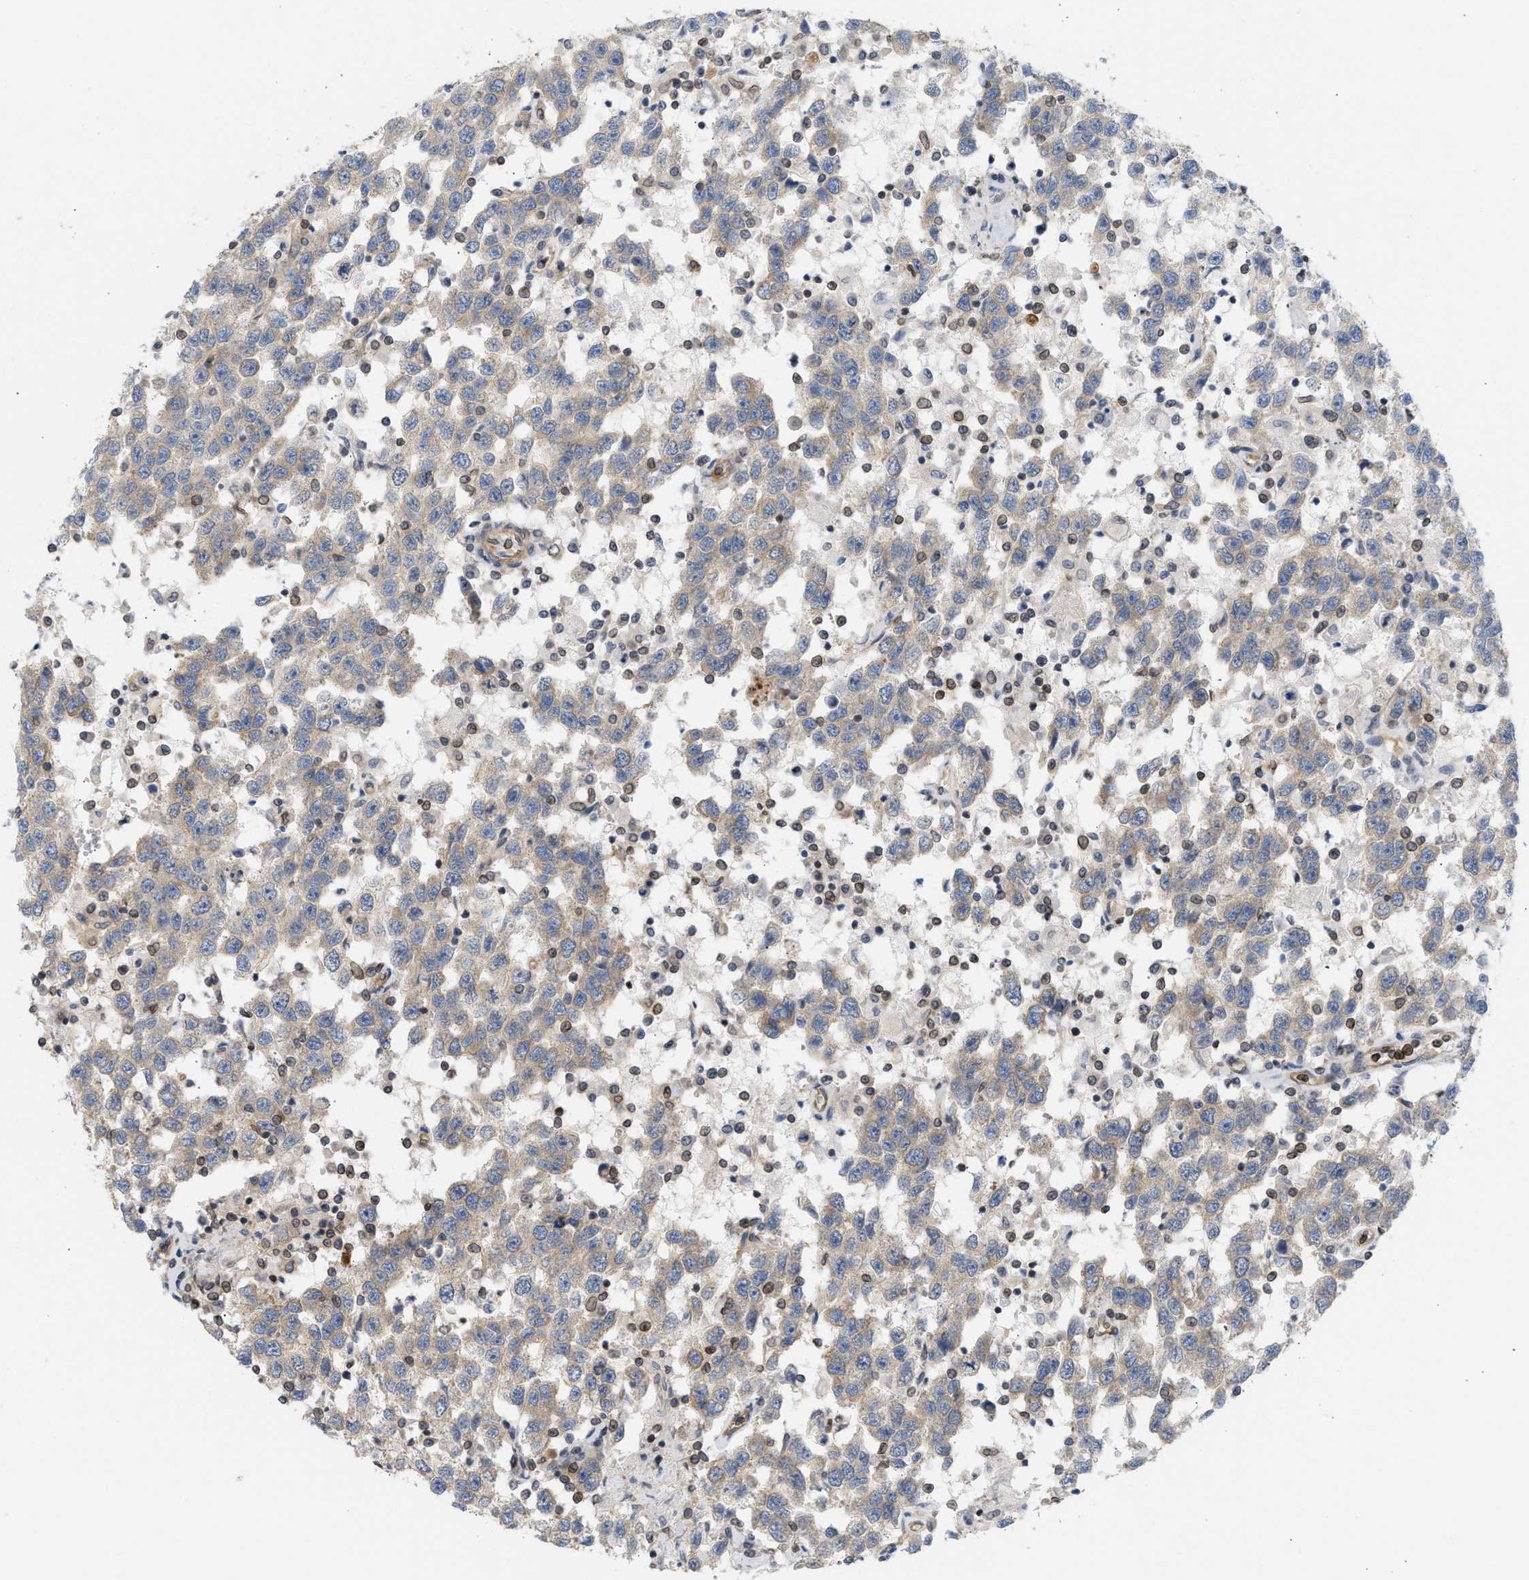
{"staining": {"intensity": "weak", "quantity": "25%-75%", "location": "cytoplasmic/membranous"}, "tissue": "testis cancer", "cell_type": "Tumor cells", "image_type": "cancer", "snomed": [{"axis": "morphology", "description": "Seminoma, NOS"}, {"axis": "topography", "description": "Testis"}], "caption": "Immunohistochemistry staining of testis cancer, which displays low levels of weak cytoplasmic/membranous positivity in approximately 25%-75% of tumor cells indicating weak cytoplasmic/membranous protein positivity. The staining was performed using DAB (brown) for protein detection and nuclei were counterstained in hematoxylin (blue).", "gene": "STRN", "patient": {"sex": "male", "age": 41}}